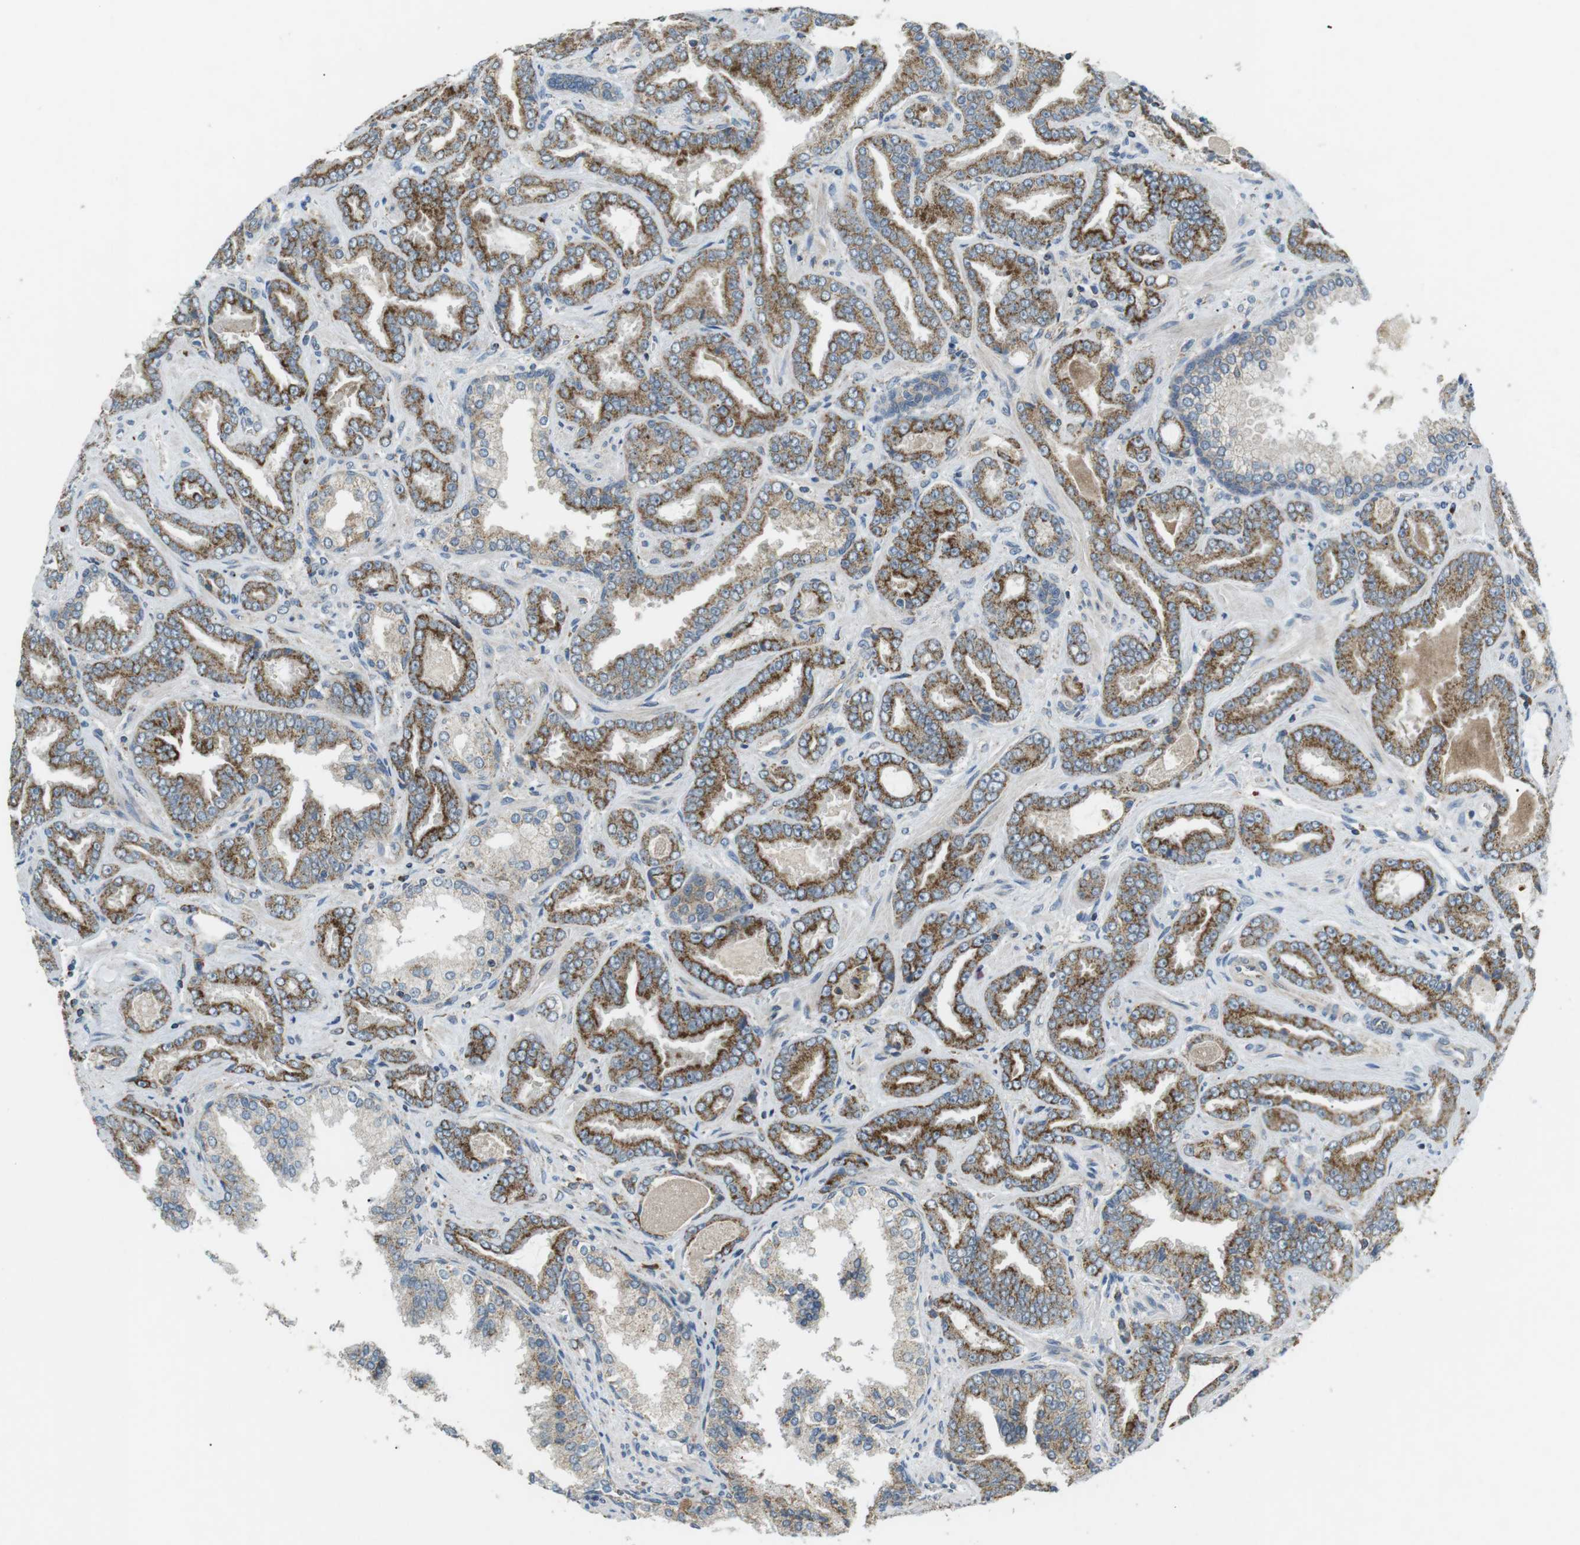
{"staining": {"intensity": "moderate", "quantity": ">75%", "location": "cytoplasmic/membranous"}, "tissue": "prostate cancer", "cell_type": "Tumor cells", "image_type": "cancer", "snomed": [{"axis": "morphology", "description": "Adenocarcinoma, Low grade"}, {"axis": "topography", "description": "Prostate"}], "caption": "Immunohistochemistry (IHC) photomicrograph of human prostate adenocarcinoma (low-grade) stained for a protein (brown), which displays medium levels of moderate cytoplasmic/membranous expression in approximately >75% of tumor cells.", "gene": "BACE1", "patient": {"sex": "male", "age": 60}}